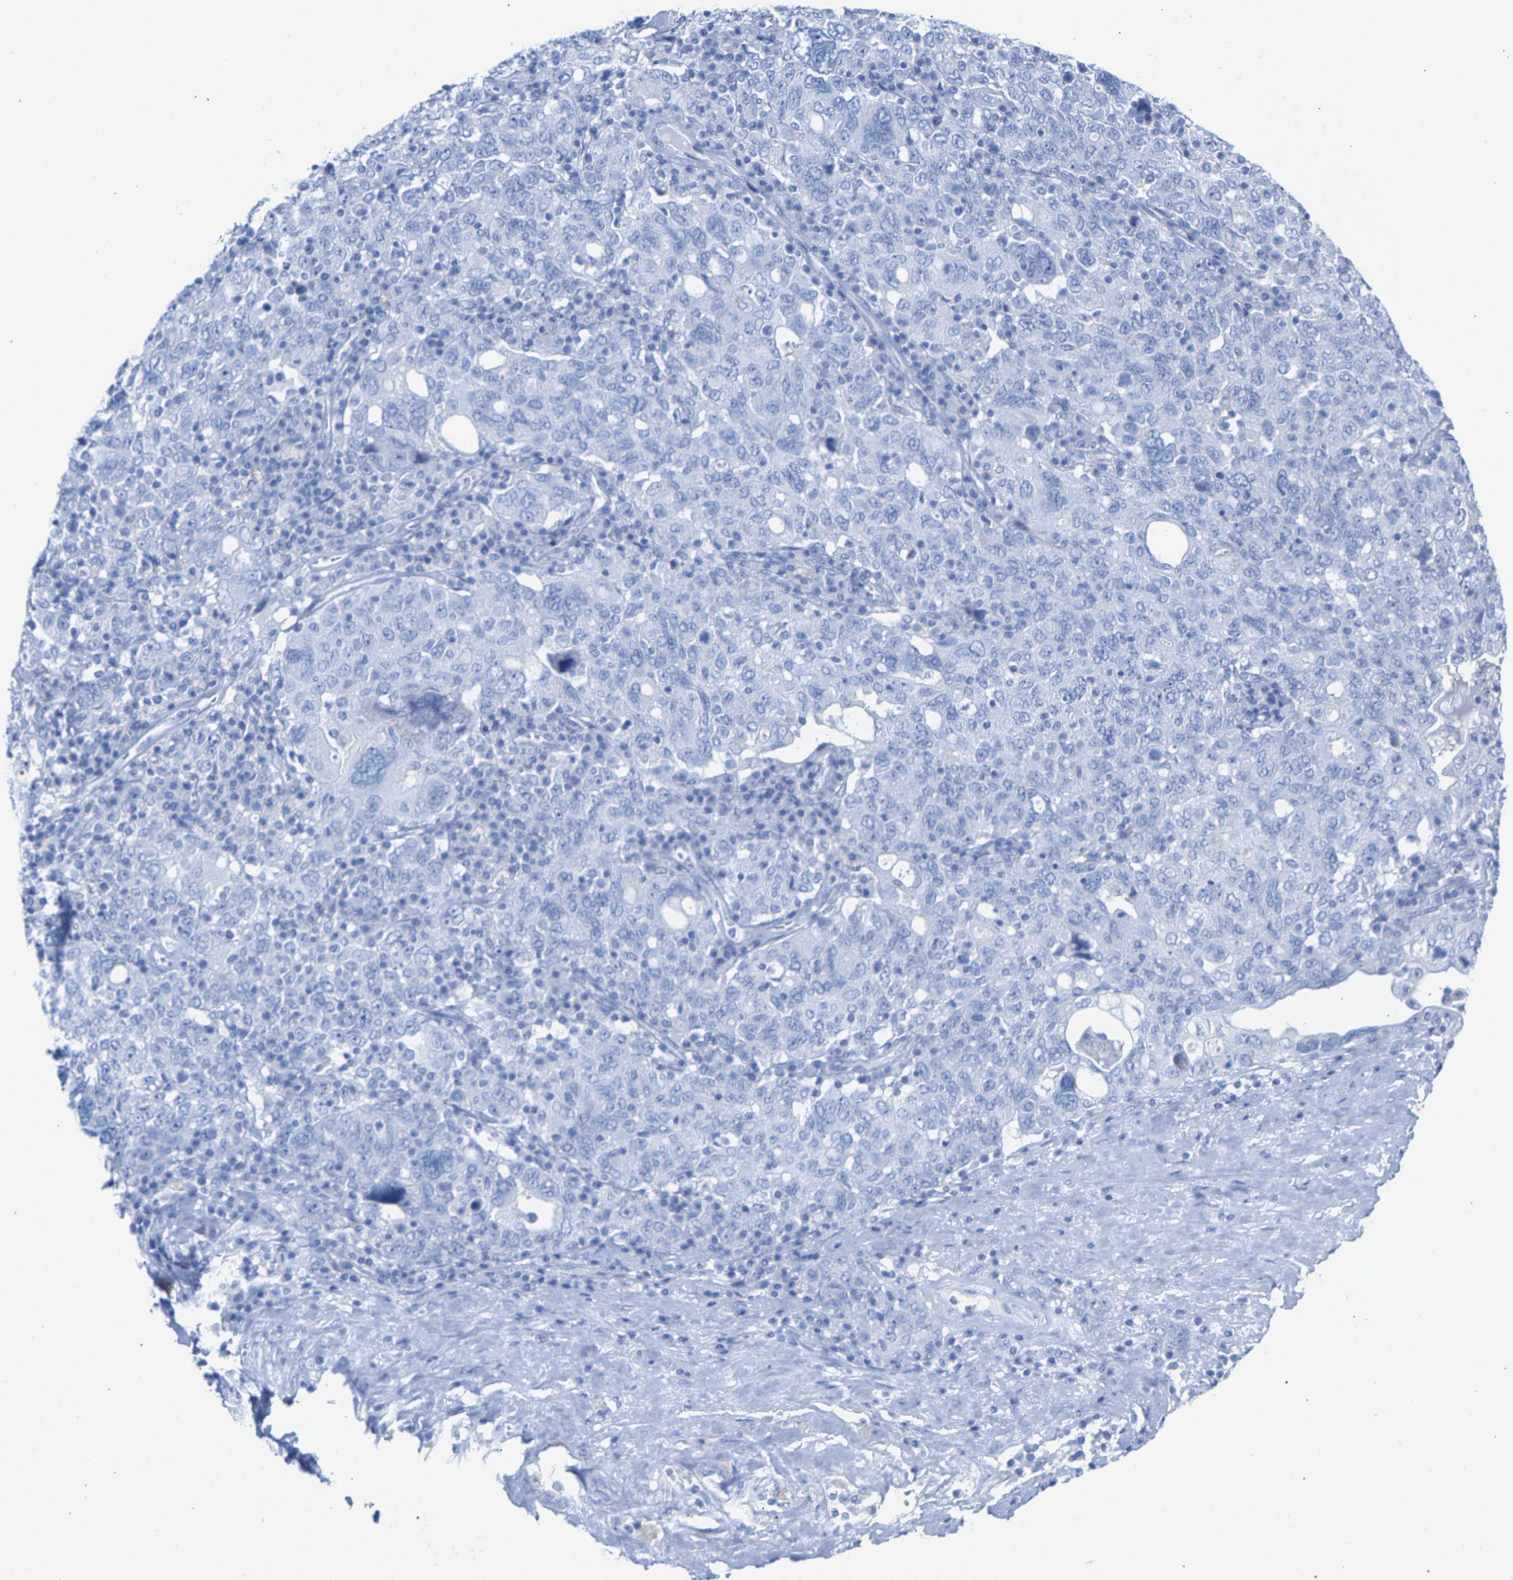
{"staining": {"intensity": "negative", "quantity": "none", "location": "none"}, "tissue": "ovarian cancer", "cell_type": "Tumor cells", "image_type": "cancer", "snomed": [{"axis": "morphology", "description": "Carcinoma, endometroid"}, {"axis": "topography", "description": "Ovary"}], "caption": "Immunohistochemical staining of human ovarian cancer reveals no significant staining in tumor cells. Nuclei are stained in blue.", "gene": "CPA1", "patient": {"sex": "female", "age": 62}}